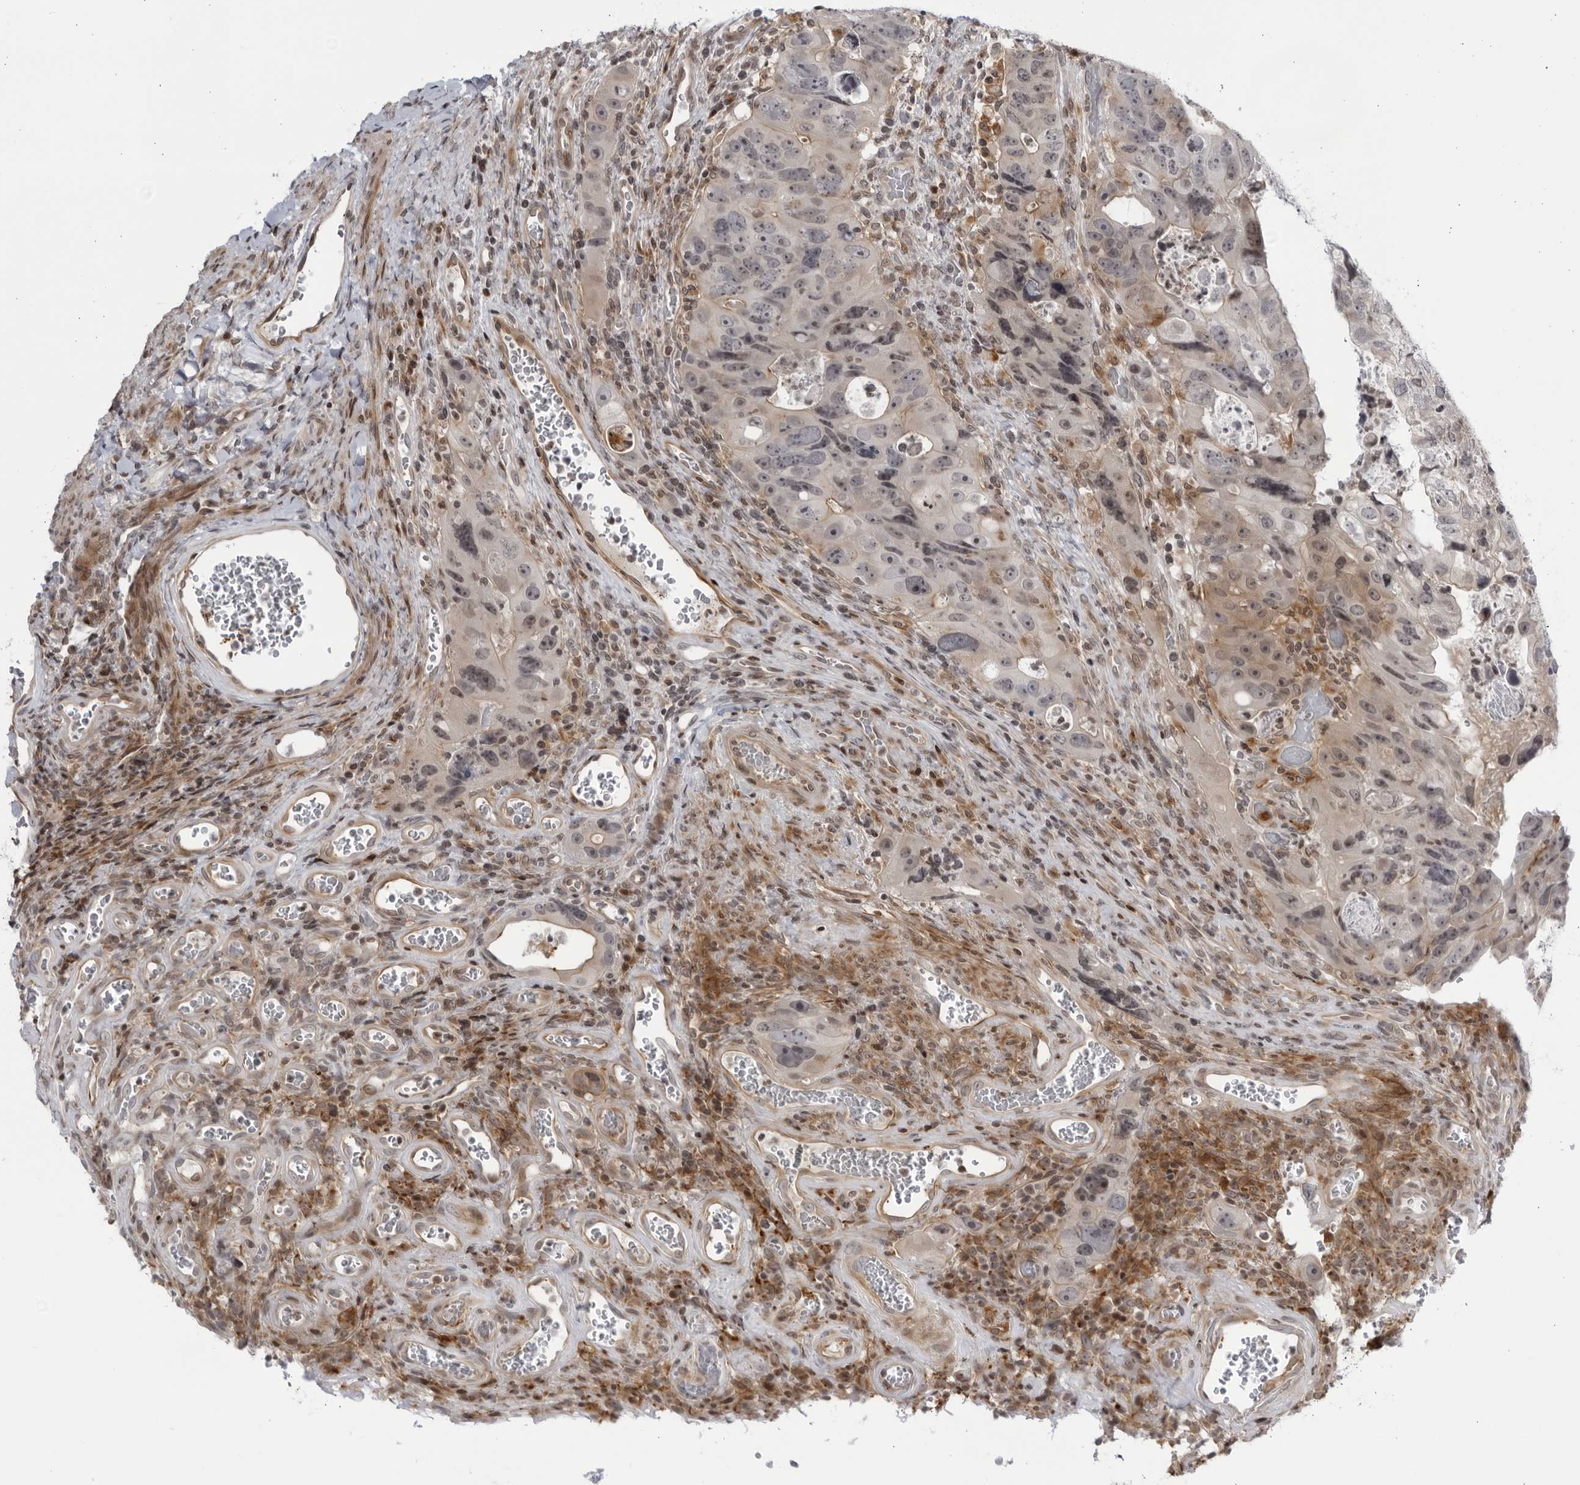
{"staining": {"intensity": "weak", "quantity": "<25%", "location": "nuclear"}, "tissue": "colorectal cancer", "cell_type": "Tumor cells", "image_type": "cancer", "snomed": [{"axis": "morphology", "description": "Adenocarcinoma, NOS"}, {"axis": "topography", "description": "Rectum"}], "caption": "Human colorectal cancer (adenocarcinoma) stained for a protein using immunohistochemistry (IHC) displays no positivity in tumor cells.", "gene": "DTL", "patient": {"sex": "male", "age": 59}}